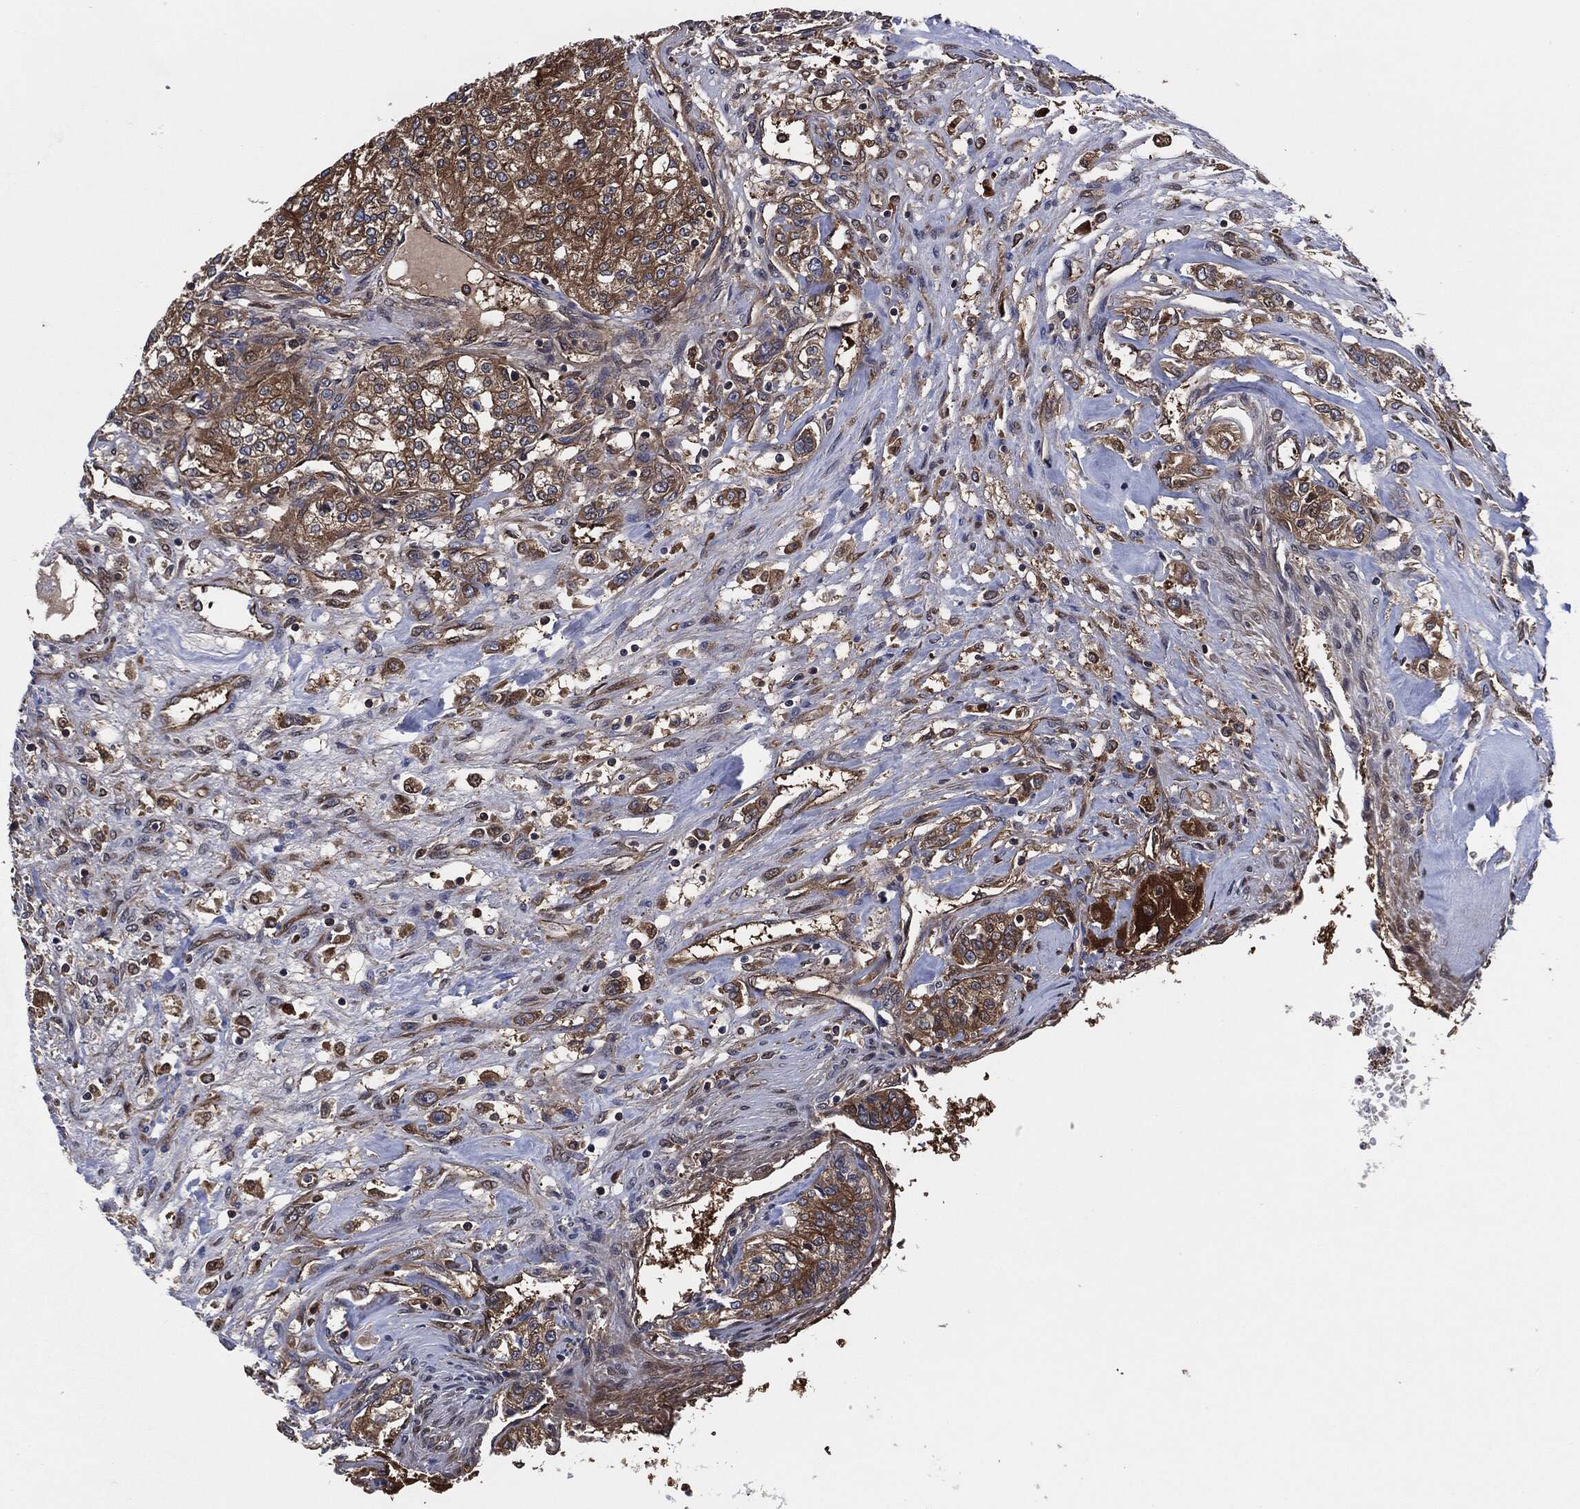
{"staining": {"intensity": "strong", "quantity": ">75%", "location": "cytoplasmic/membranous"}, "tissue": "renal cancer", "cell_type": "Tumor cells", "image_type": "cancer", "snomed": [{"axis": "morphology", "description": "Adenocarcinoma, NOS"}, {"axis": "topography", "description": "Kidney"}], "caption": "Immunohistochemistry (IHC) (DAB) staining of human renal cancer reveals strong cytoplasmic/membranous protein positivity in about >75% of tumor cells.", "gene": "XPNPEP1", "patient": {"sex": "female", "age": 63}}